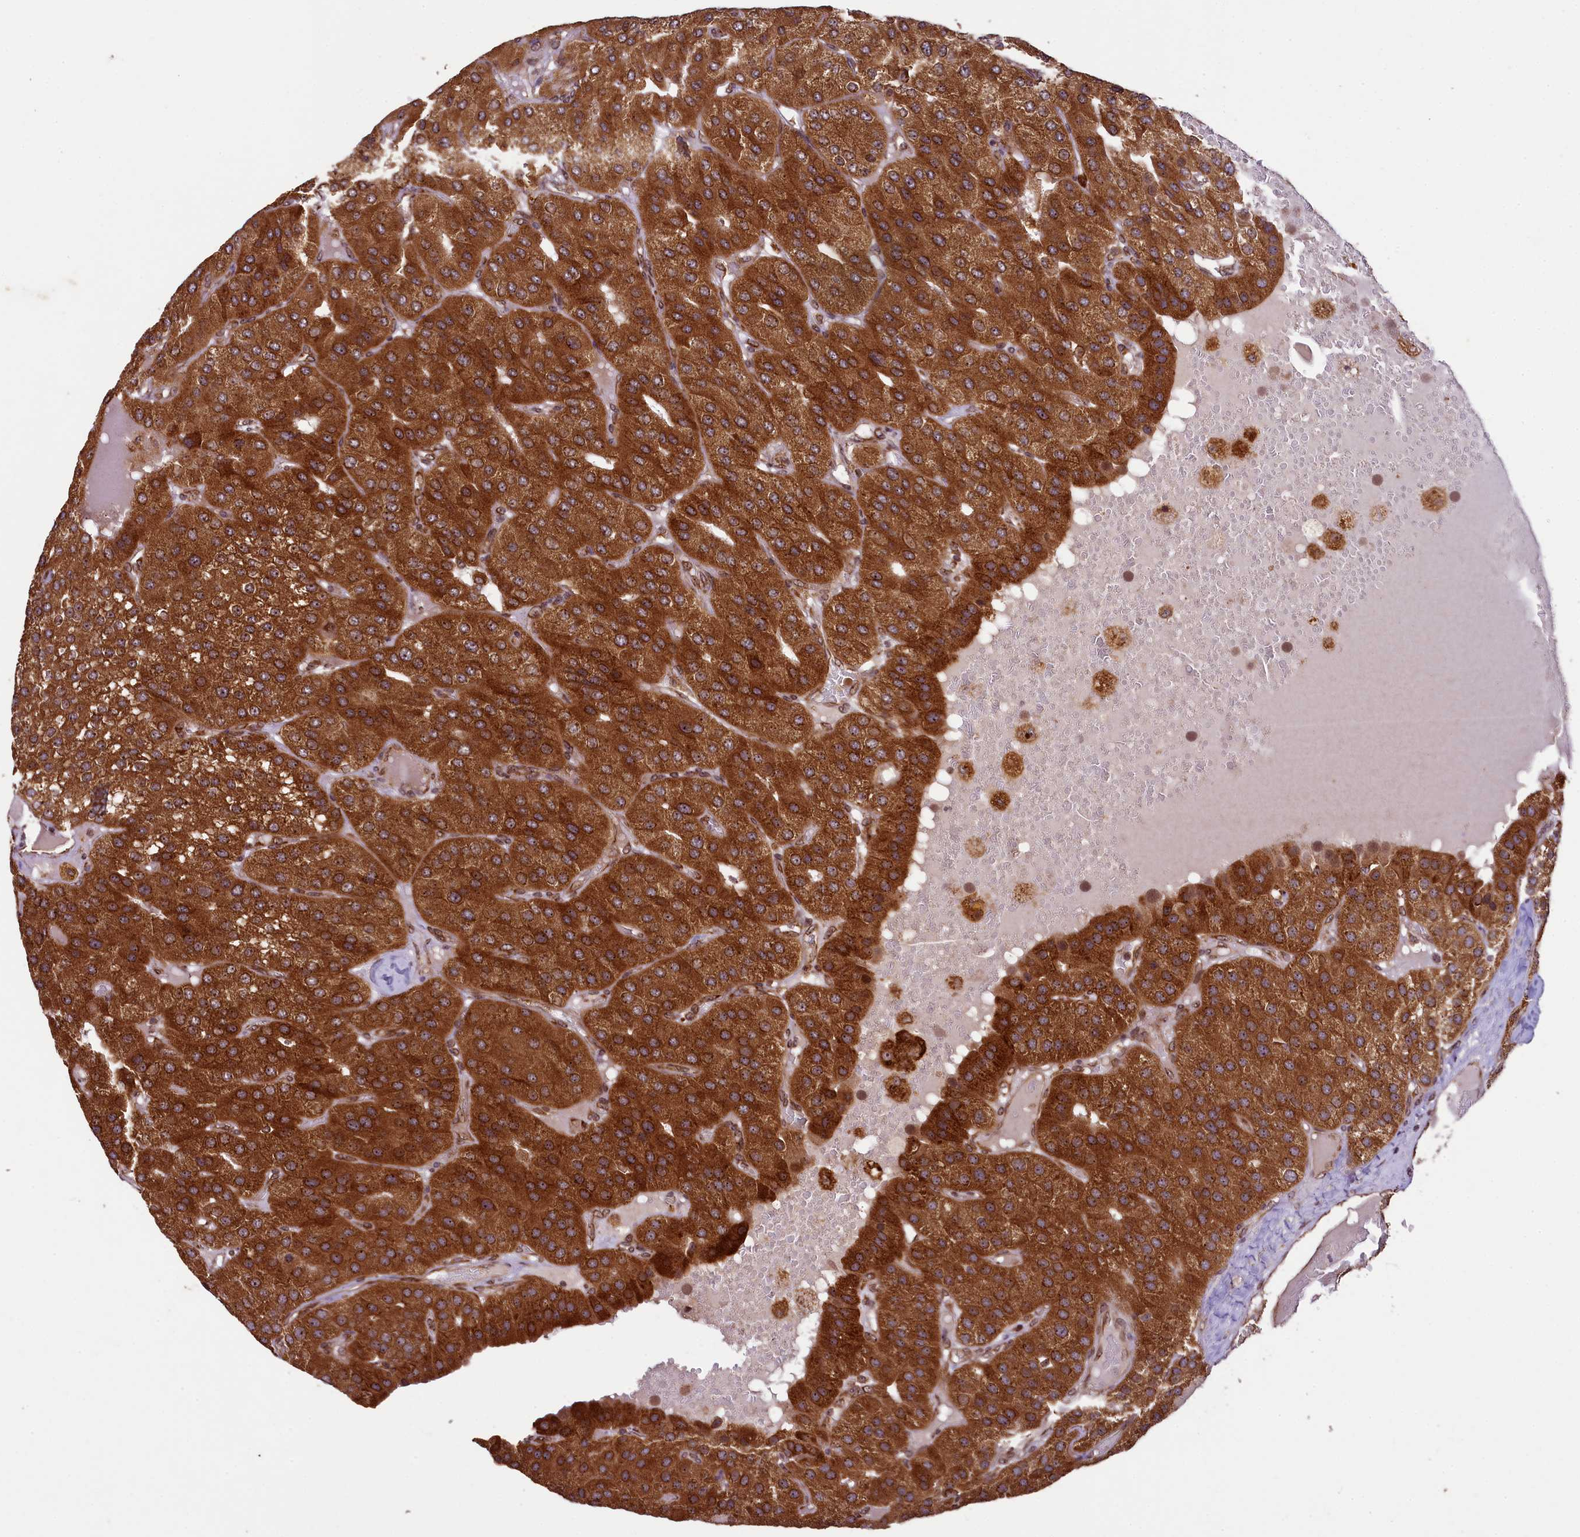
{"staining": {"intensity": "strong", "quantity": ">75%", "location": "cytoplasmic/membranous"}, "tissue": "parathyroid gland", "cell_type": "Glandular cells", "image_type": "normal", "snomed": [{"axis": "morphology", "description": "Normal tissue, NOS"}, {"axis": "morphology", "description": "Adenoma, NOS"}, {"axis": "topography", "description": "Parathyroid gland"}], "caption": "DAB immunohistochemical staining of normal parathyroid gland displays strong cytoplasmic/membranous protein positivity in about >75% of glandular cells. (DAB (3,3'-diaminobenzidine) IHC with brightfield microscopy, high magnification).", "gene": "LARP4", "patient": {"sex": "female", "age": 86}}